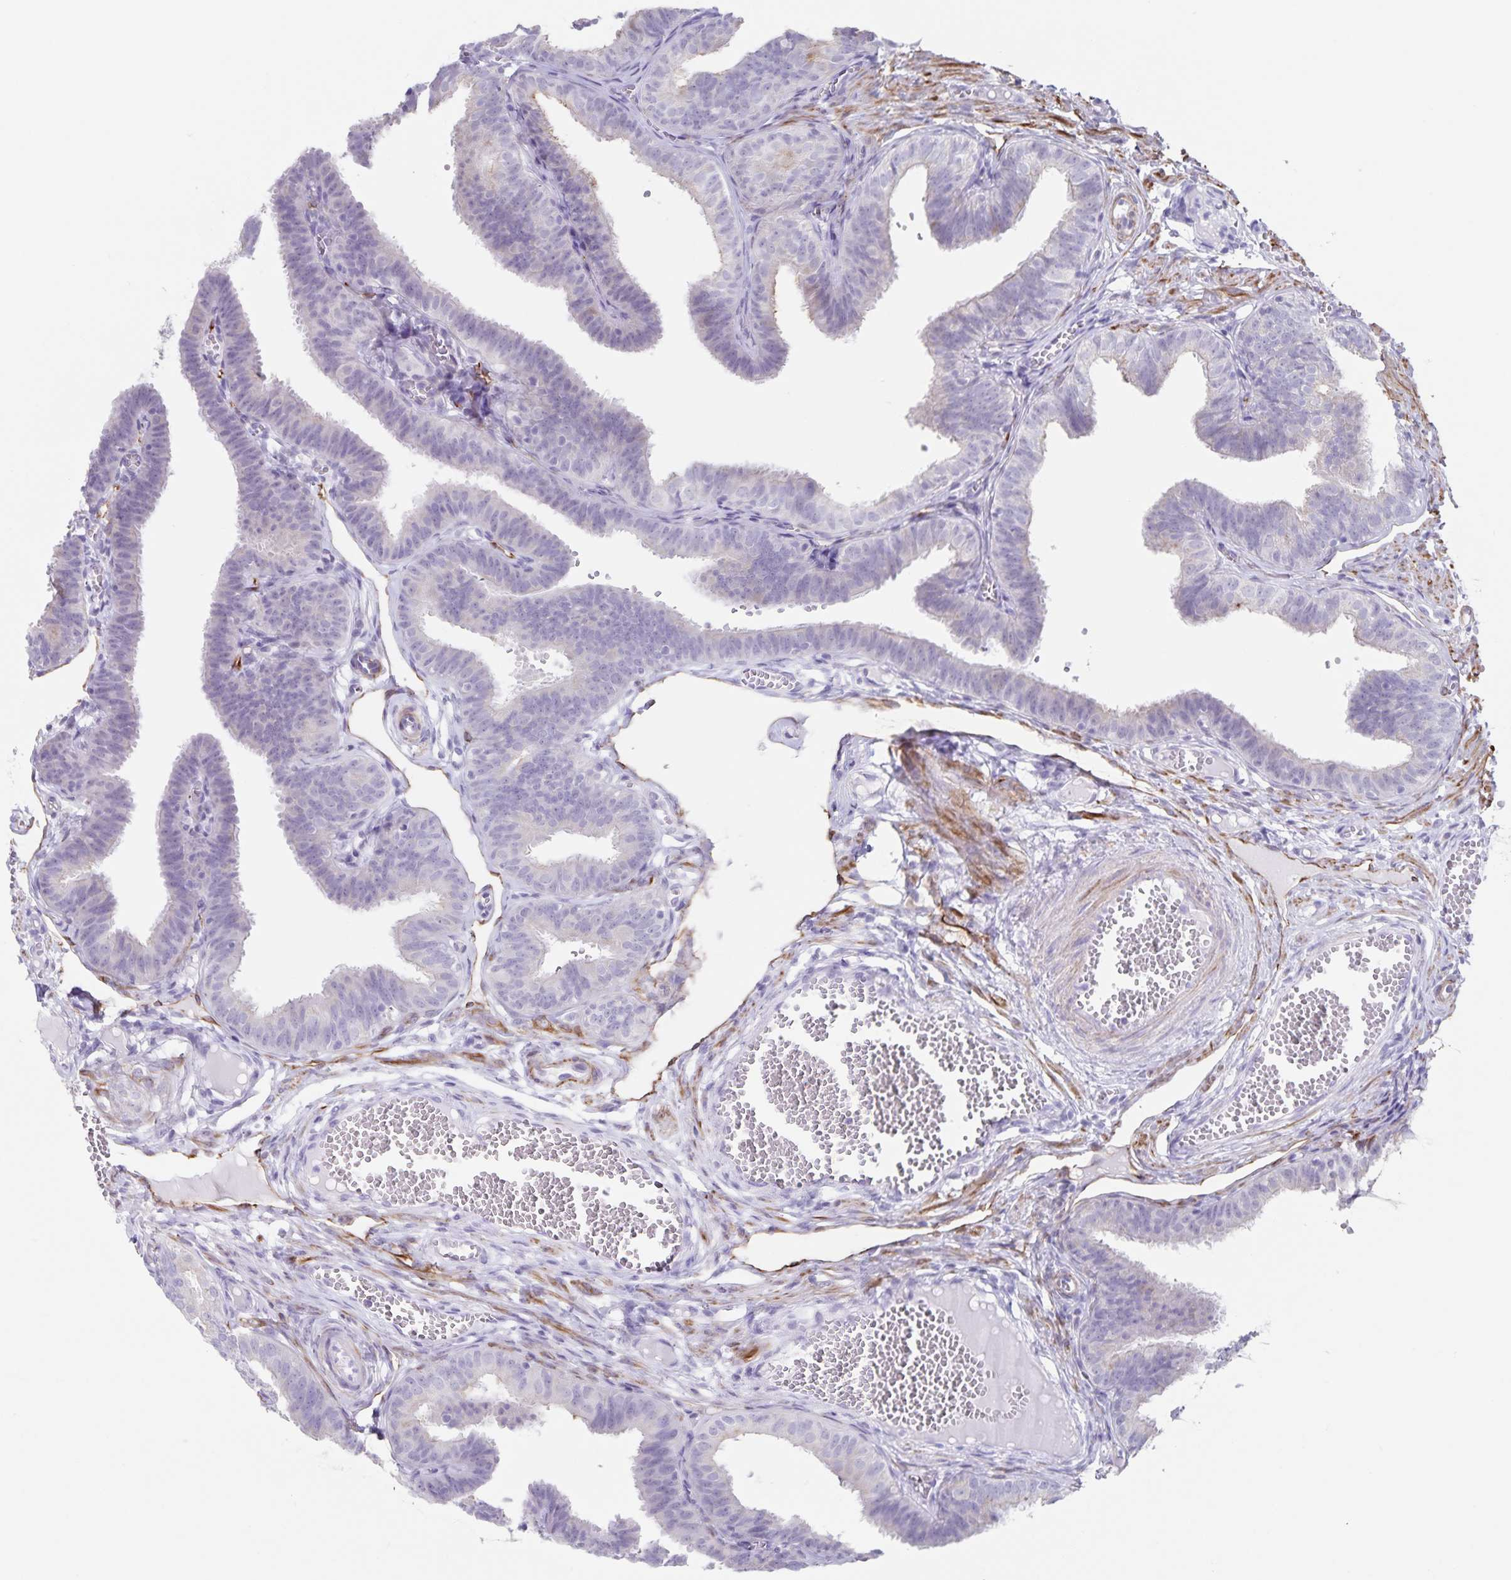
{"staining": {"intensity": "negative", "quantity": "none", "location": "none"}, "tissue": "fallopian tube", "cell_type": "Glandular cells", "image_type": "normal", "snomed": [{"axis": "morphology", "description": "Normal tissue, NOS"}, {"axis": "topography", "description": "Fallopian tube"}], "caption": "This is a micrograph of immunohistochemistry staining of normal fallopian tube, which shows no expression in glandular cells. (DAB IHC with hematoxylin counter stain).", "gene": "SYNM", "patient": {"sex": "female", "age": 25}}